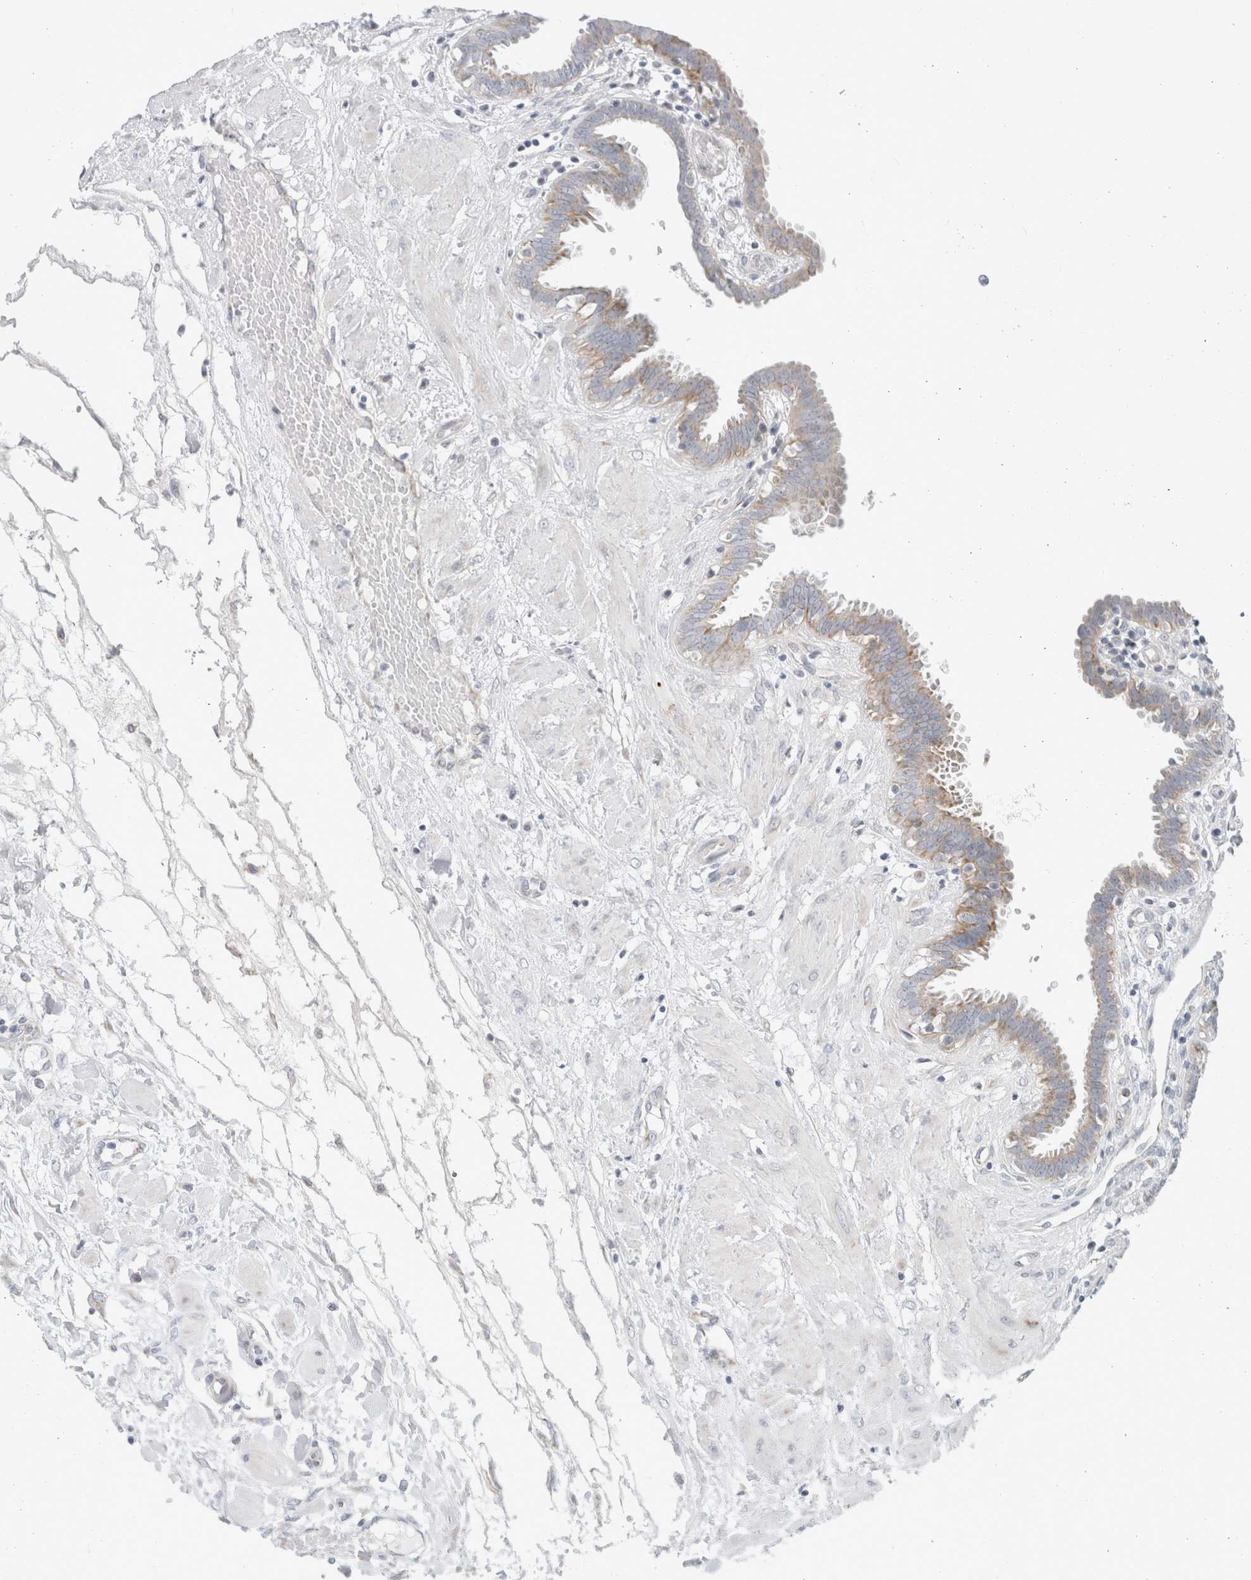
{"staining": {"intensity": "moderate", "quantity": "25%-75%", "location": "cytoplasmic/membranous"}, "tissue": "fallopian tube", "cell_type": "Glandular cells", "image_type": "normal", "snomed": [{"axis": "morphology", "description": "Normal tissue, NOS"}, {"axis": "topography", "description": "Fallopian tube"}, {"axis": "topography", "description": "Placenta"}], "caption": "Immunohistochemistry (DAB (3,3'-diaminobenzidine)) staining of normal human fallopian tube demonstrates moderate cytoplasmic/membranous protein positivity in approximately 25%-75% of glandular cells. Nuclei are stained in blue.", "gene": "FAHD1", "patient": {"sex": "female", "age": 32}}